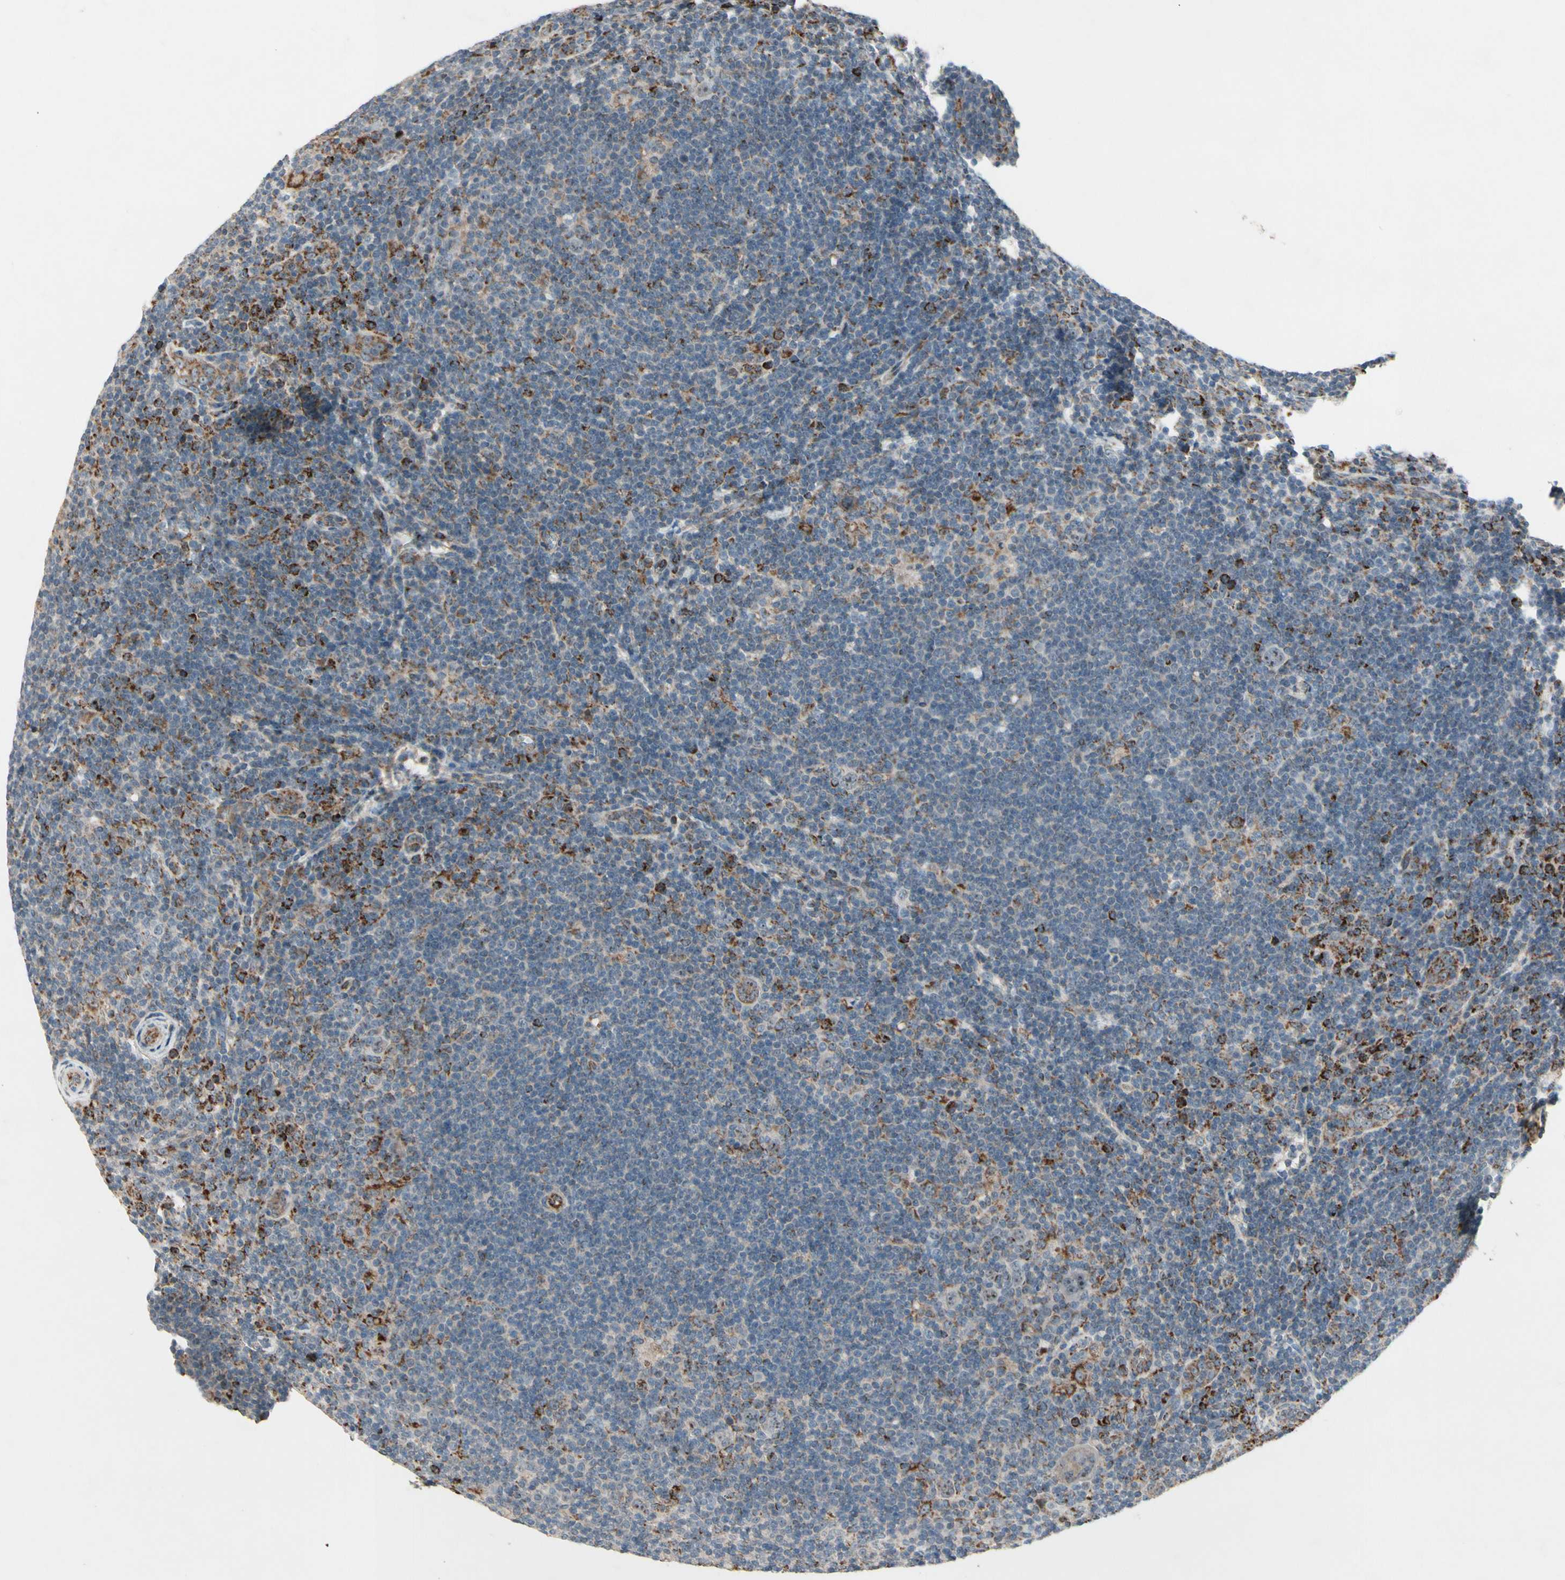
{"staining": {"intensity": "weak", "quantity": "25%-75%", "location": "cytoplasmic/membranous"}, "tissue": "lymphoma", "cell_type": "Tumor cells", "image_type": "cancer", "snomed": [{"axis": "morphology", "description": "Hodgkin's disease, NOS"}, {"axis": "topography", "description": "Lymph node"}], "caption": "Hodgkin's disease tissue reveals weak cytoplasmic/membranous positivity in approximately 25%-75% of tumor cells, visualized by immunohistochemistry.", "gene": "CPT1A", "patient": {"sex": "female", "age": 57}}